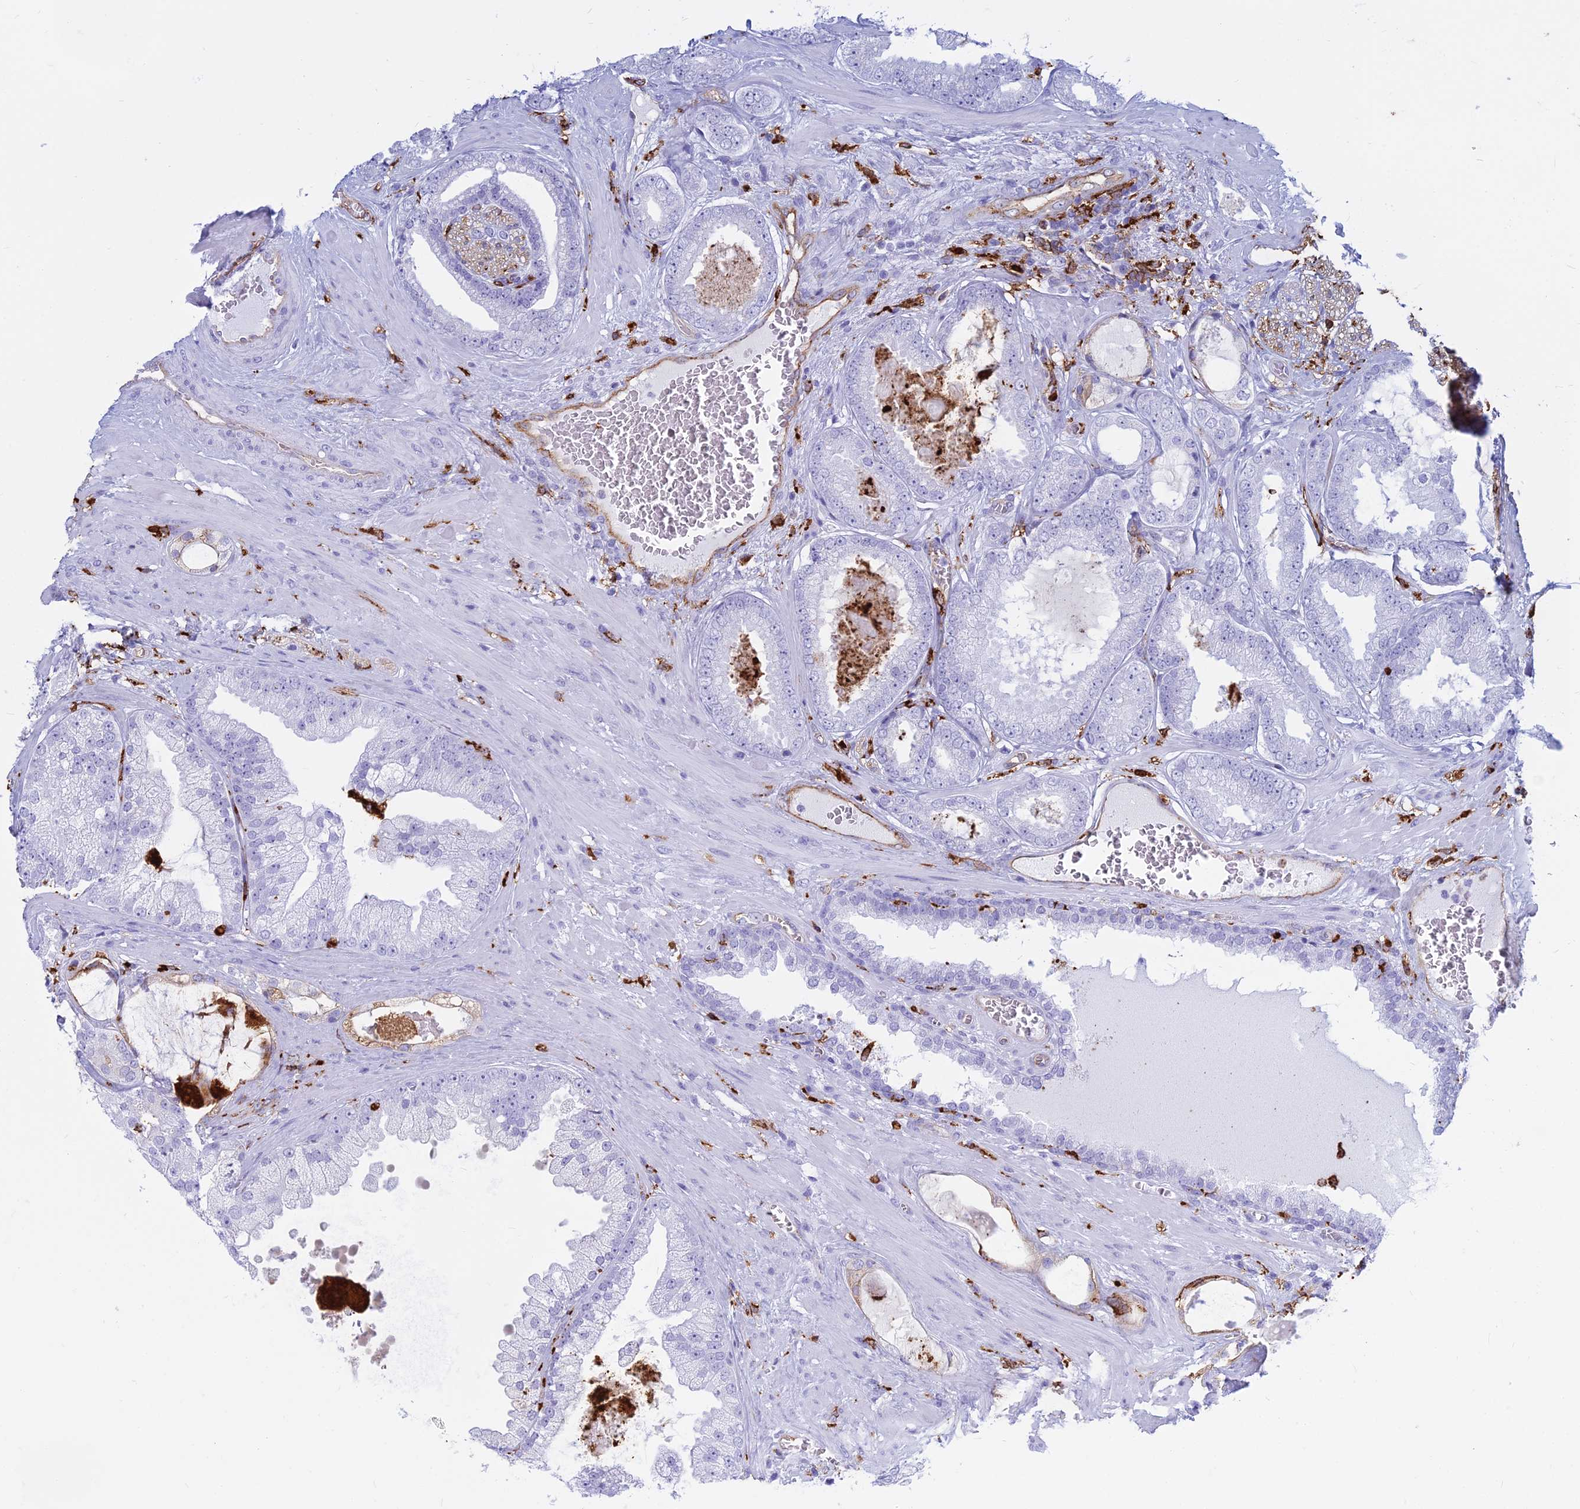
{"staining": {"intensity": "negative", "quantity": "none", "location": "none"}, "tissue": "prostate cancer", "cell_type": "Tumor cells", "image_type": "cancer", "snomed": [{"axis": "morphology", "description": "Adenocarcinoma, Low grade"}, {"axis": "topography", "description": "Prostate"}], "caption": "DAB immunohistochemical staining of human low-grade adenocarcinoma (prostate) demonstrates no significant expression in tumor cells.", "gene": "HLA-DRB1", "patient": {"sex": "male", "age": 57}}